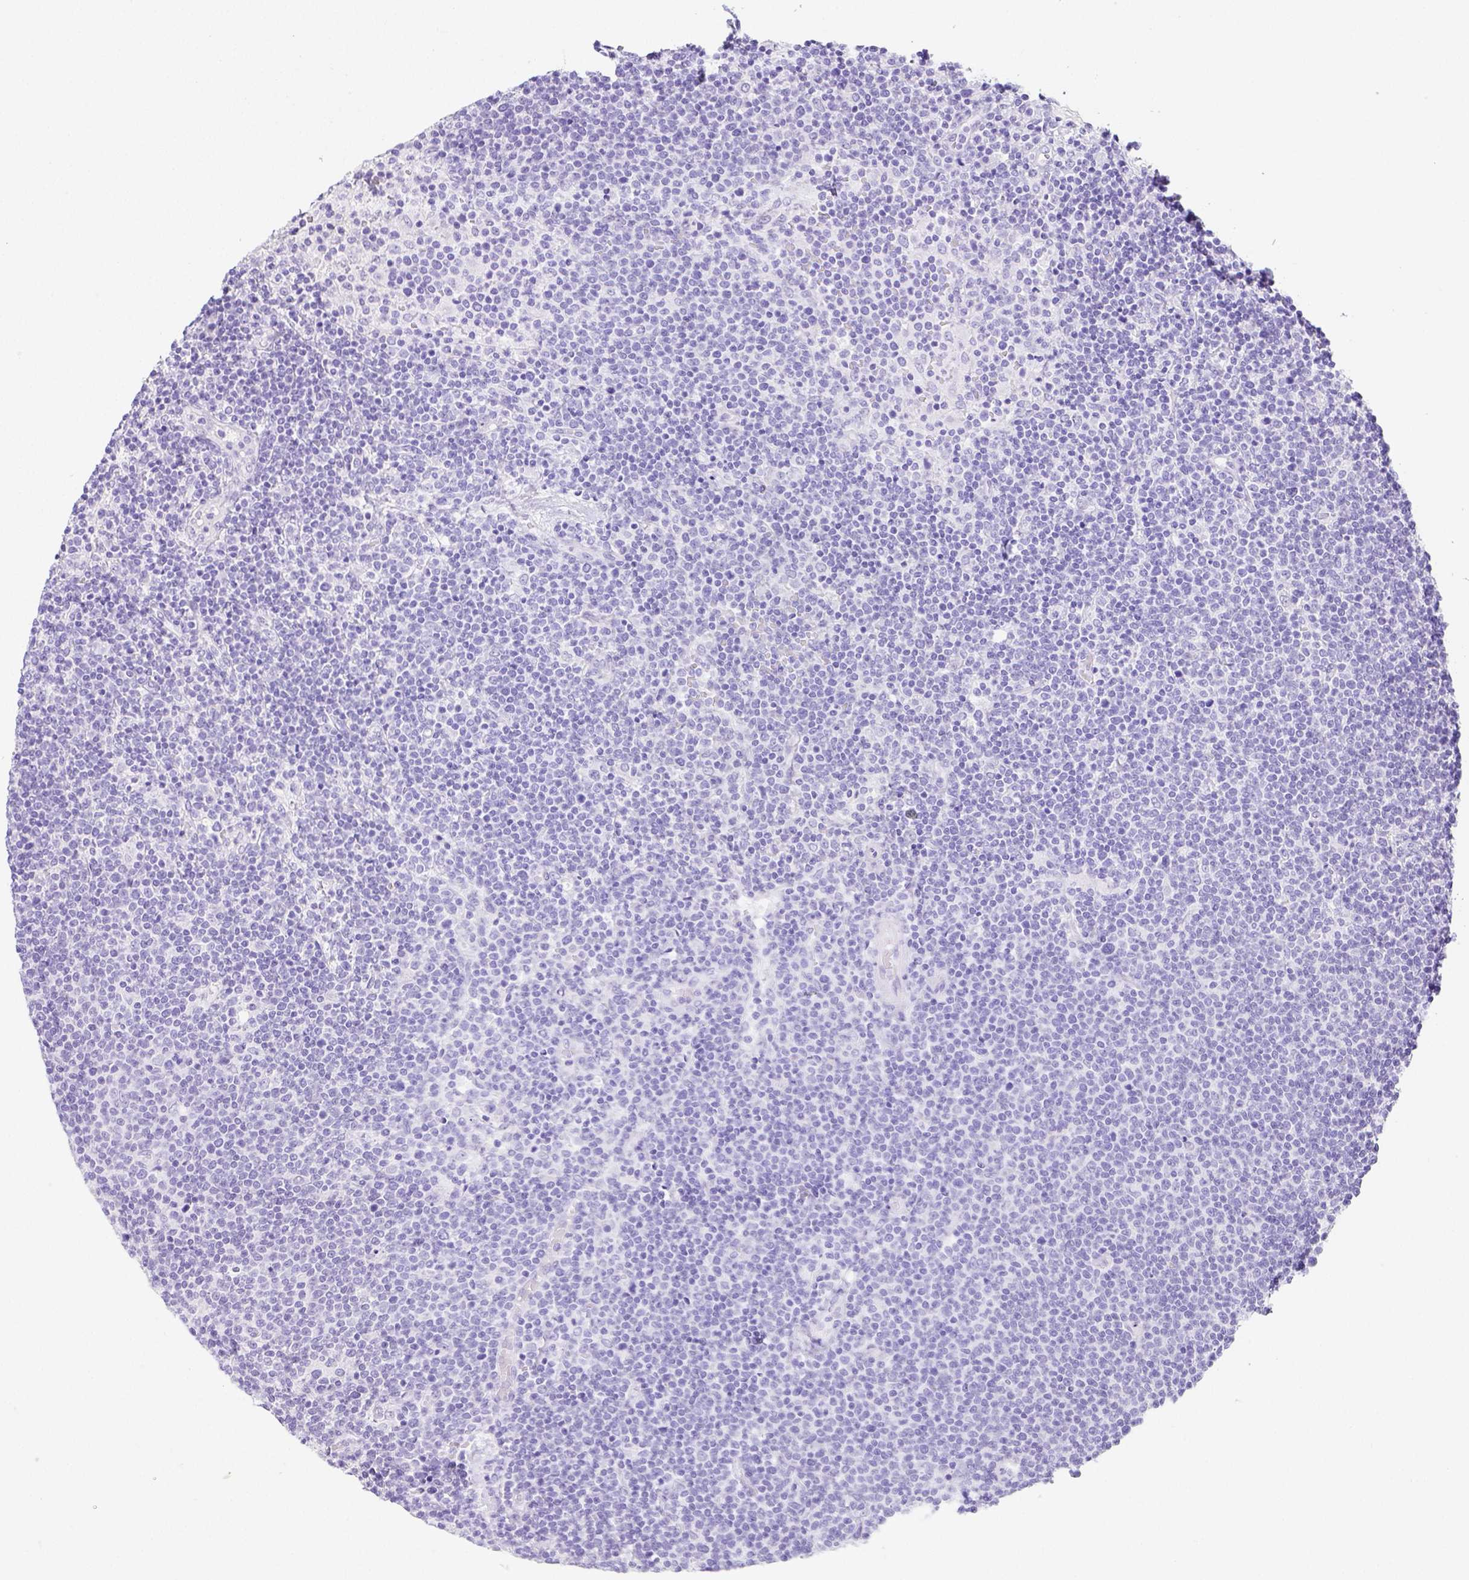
{"staining": {"intensity": "negative", "quantity": "none", "location": "none"}, "tissue": "lymphoma", "cell_type": "Tumor cells", "image_type": "cancer", "snomed": [{"axis": "morphology", "description": "Malignant lymphoma, non-Hodgkin's type, High grade"}, {"axis": "topography", "description": "Lymph node"}], "caption": "A micrograph of lymphoma stained for a protein exhibits no brown staining in tumor cells.", "gene": "ARHGAP36", "patient": {"sex": "male", "age": 61}}